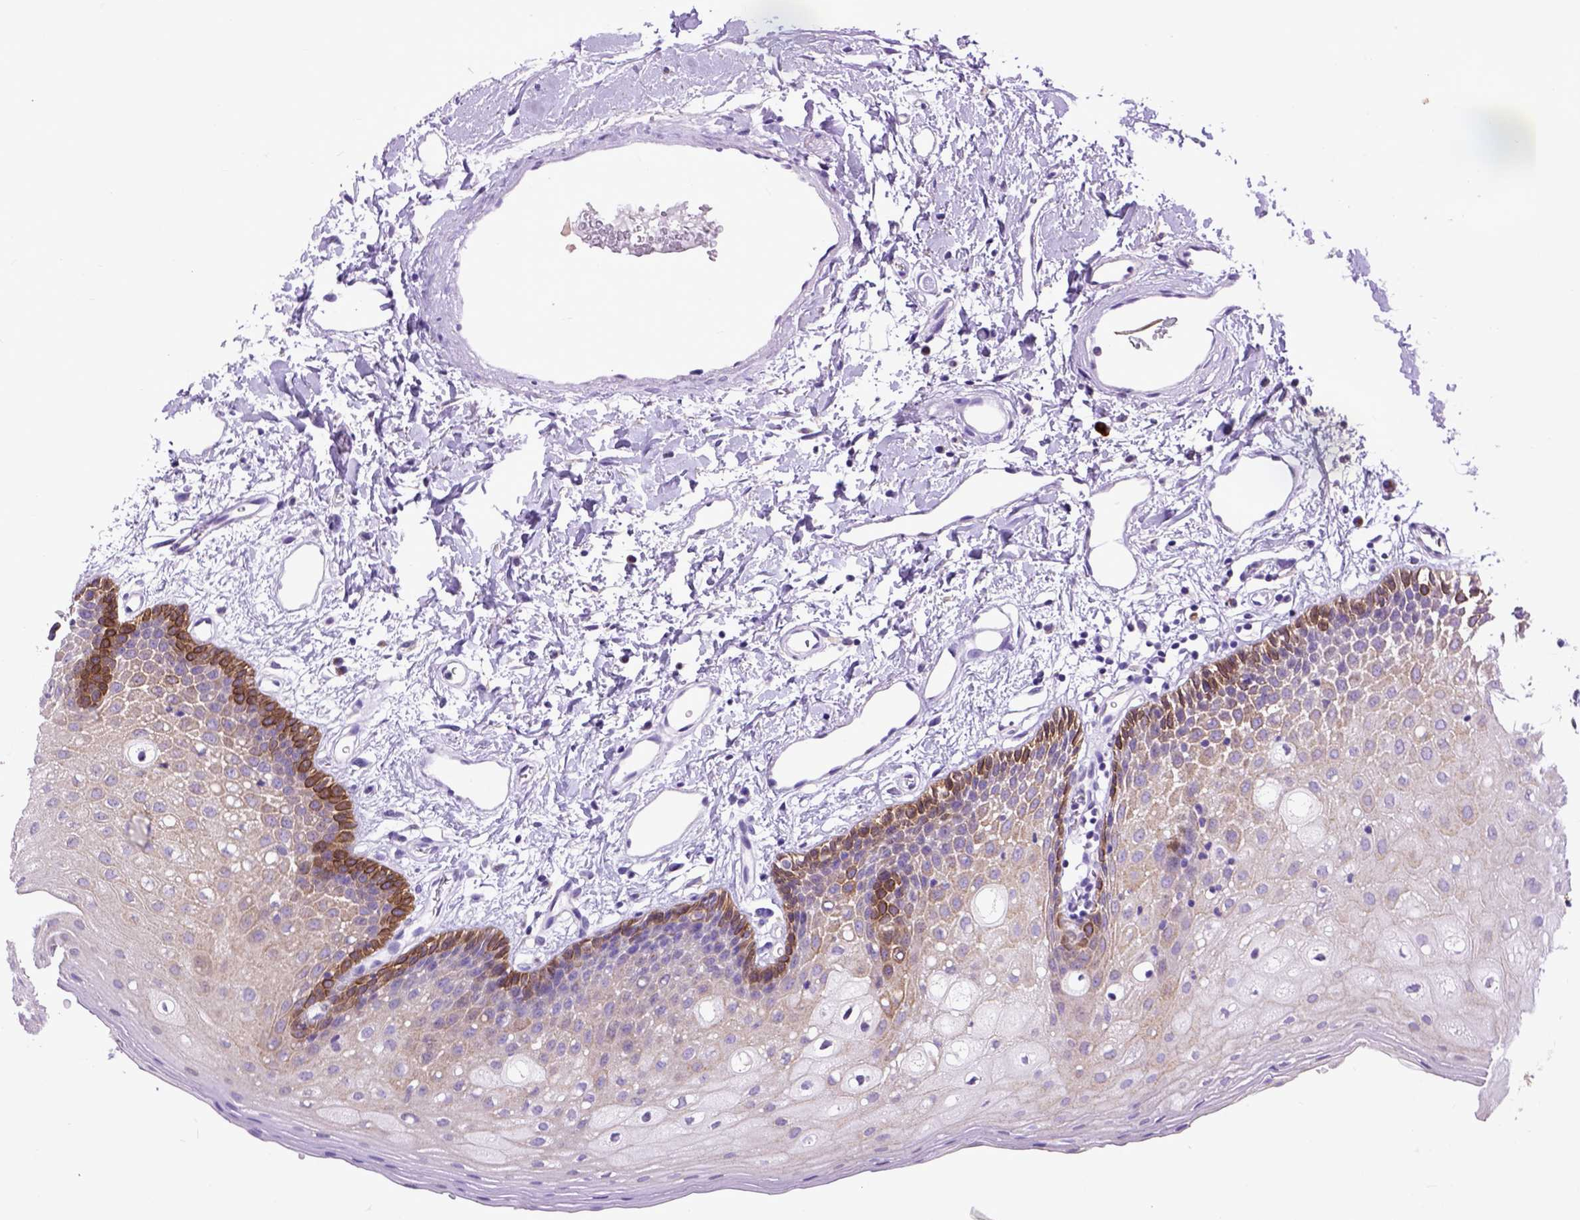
{"staining": {"intensity": "strong", "quantity": "<25%", "location": "cytoplasmic/membranous"}, "tissue": "oral mucosa", "cell_type": "Squamous epithelial cells", "image_type": "normal", "snomed": [{"axis": "morphology", "description": "Normal tissue, NOS"}, {"axis": "topography", "description": "Oral tissue"}], "caption": "Strong cytoplasmic/membranous expression for a protein is seen in about <25% of squamous epithelial cells of unremarkable oral mucosa using immunohistochemistry (IHC).", "gene": "RAB25", "patient": {"sex": "female", "age": 43}}